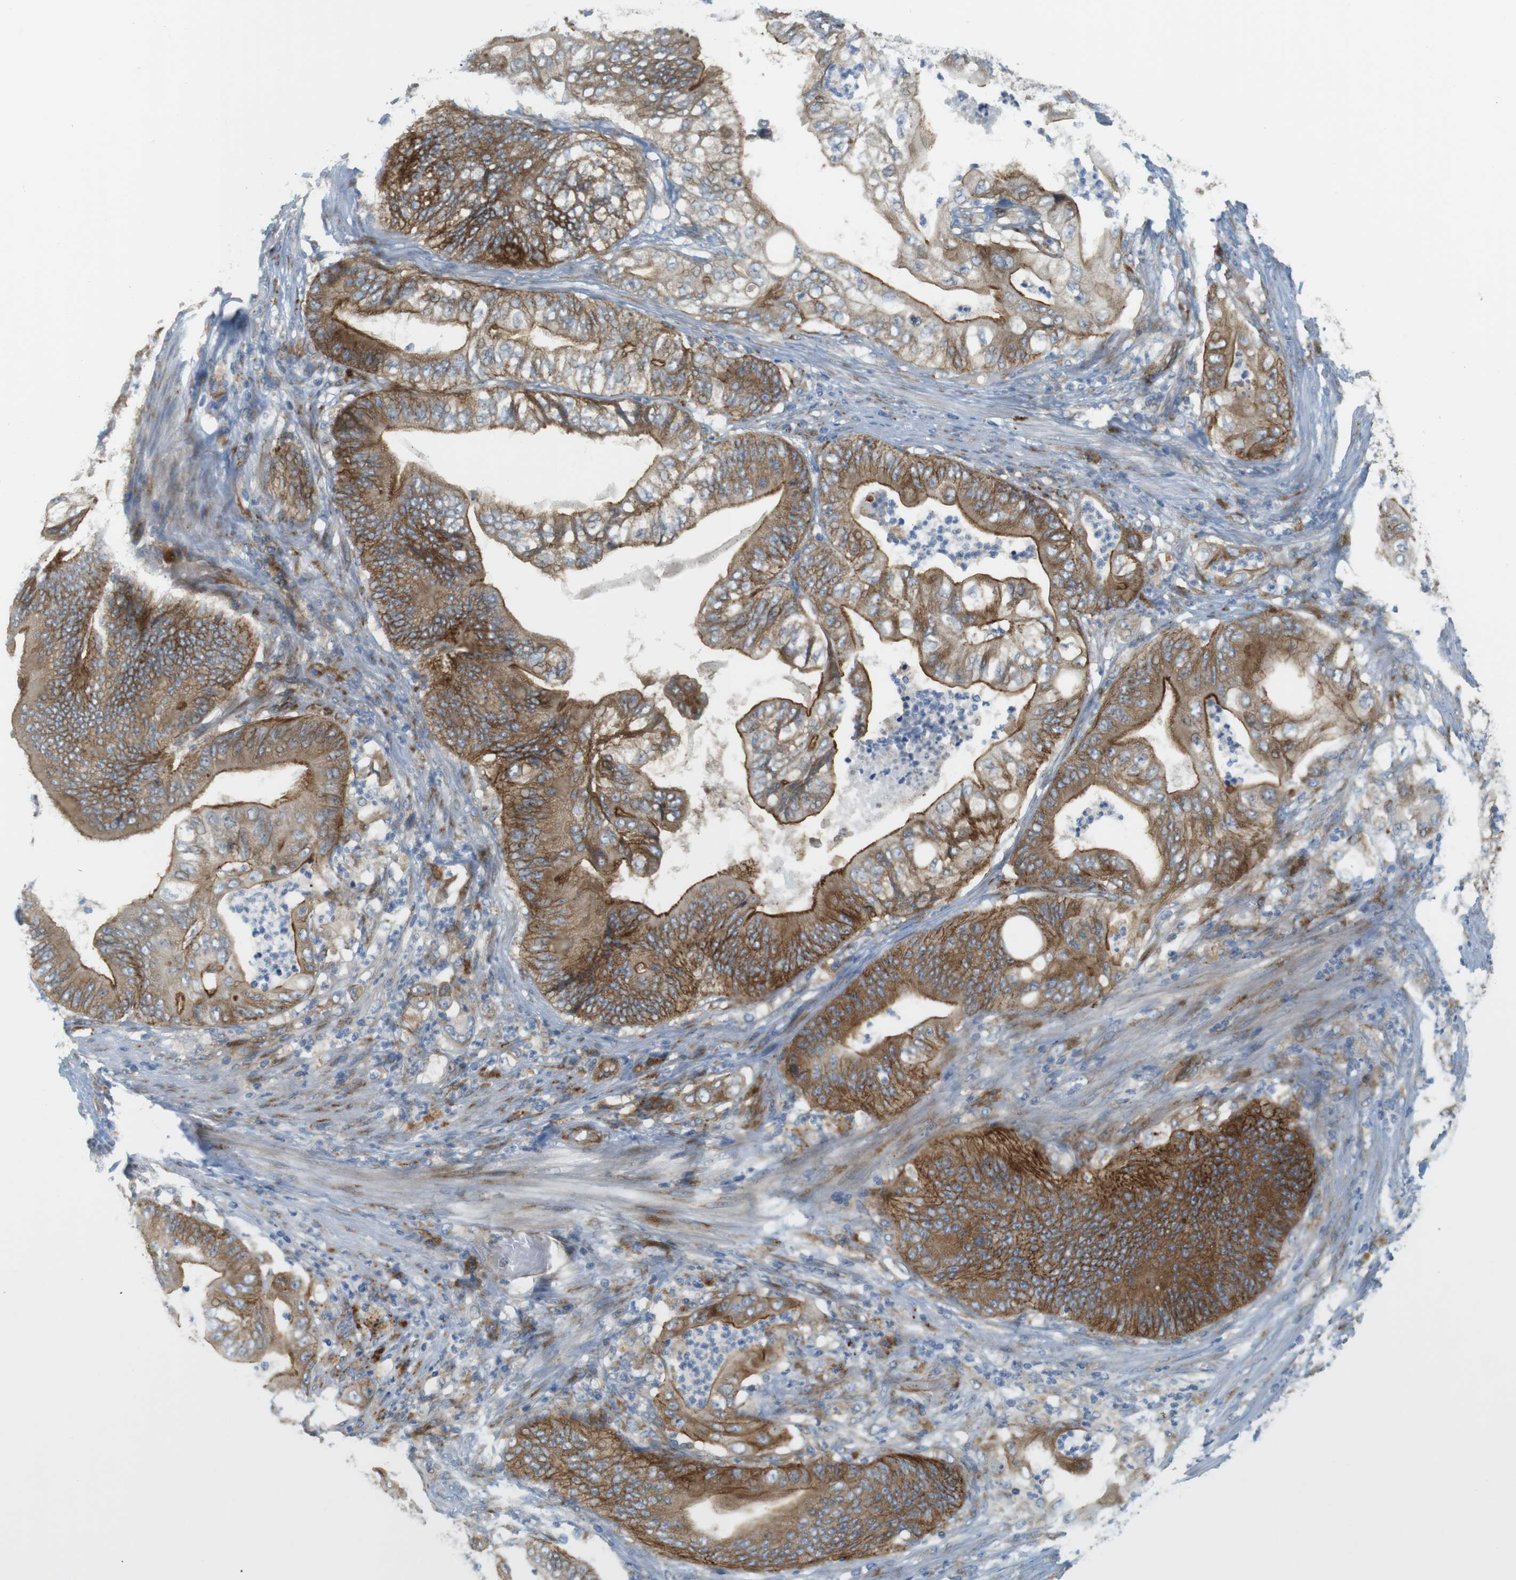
{"staining": {"intensity": "moderate", "quantity": ">75%", "location": "cytoplasmic/membranous"}, "tissue": "stomach cancer", "cell_type": "Tumor cells", "image_type": "cancer", "snomed": [{"axis": "morphology", "description": "Adenocarcinoma, NOS"}, {"axis": "topography", "description": "Stomach"}], "caption": "IHC histopathology image of human stomach cancer (adenocarcinoma) stained for a protein (brown), which shows medium levels of moderate cytoplasmic/membranous positivity in about >75% of tumor cells.", "gene": "GJC3", "patient": {"sex": "female", "age": 73}}